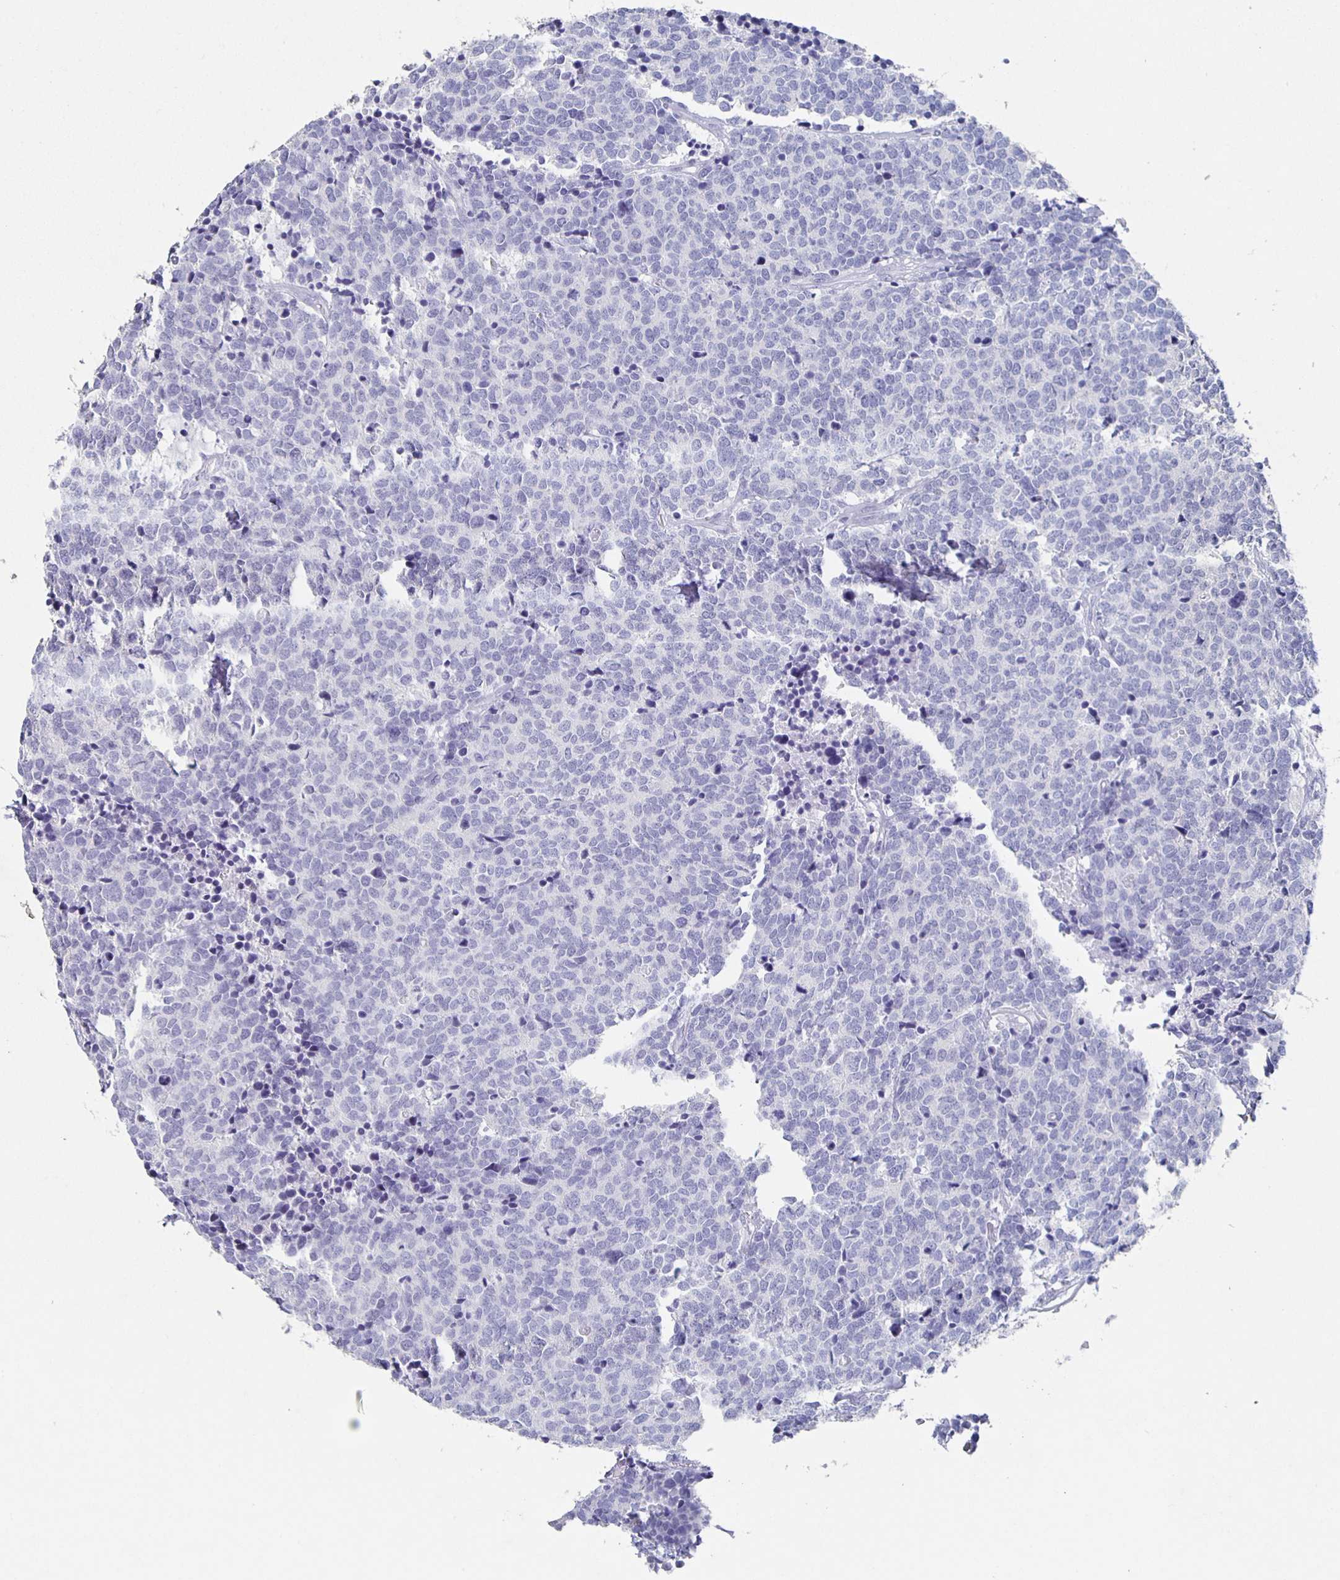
{"staining": {"intensity": "negative", "quantity": "none", "location": "none"}, "tissue": "carcinoid", "cell_type": "Tumor cells", "image_type": "cancer", "snomed": [{"axis": "morphology", "description": "Carcinoid, malignant, NOS"}, {"axis": "topography", "description": "Skin"}], "caption": "This photomicrograph is of carcinoid stained with immunohistochemistry (IHC) to label a protein in brown with the nuclei are counter-stained blue. There is no staining in tumor cells. (DAB (3,3'-diaminobenzidine) immunohistochemistry (IHC) with hematoxylin counter stain).", "gene": "SLC34A2", "patient": {"sex": "female", "age": 79}}